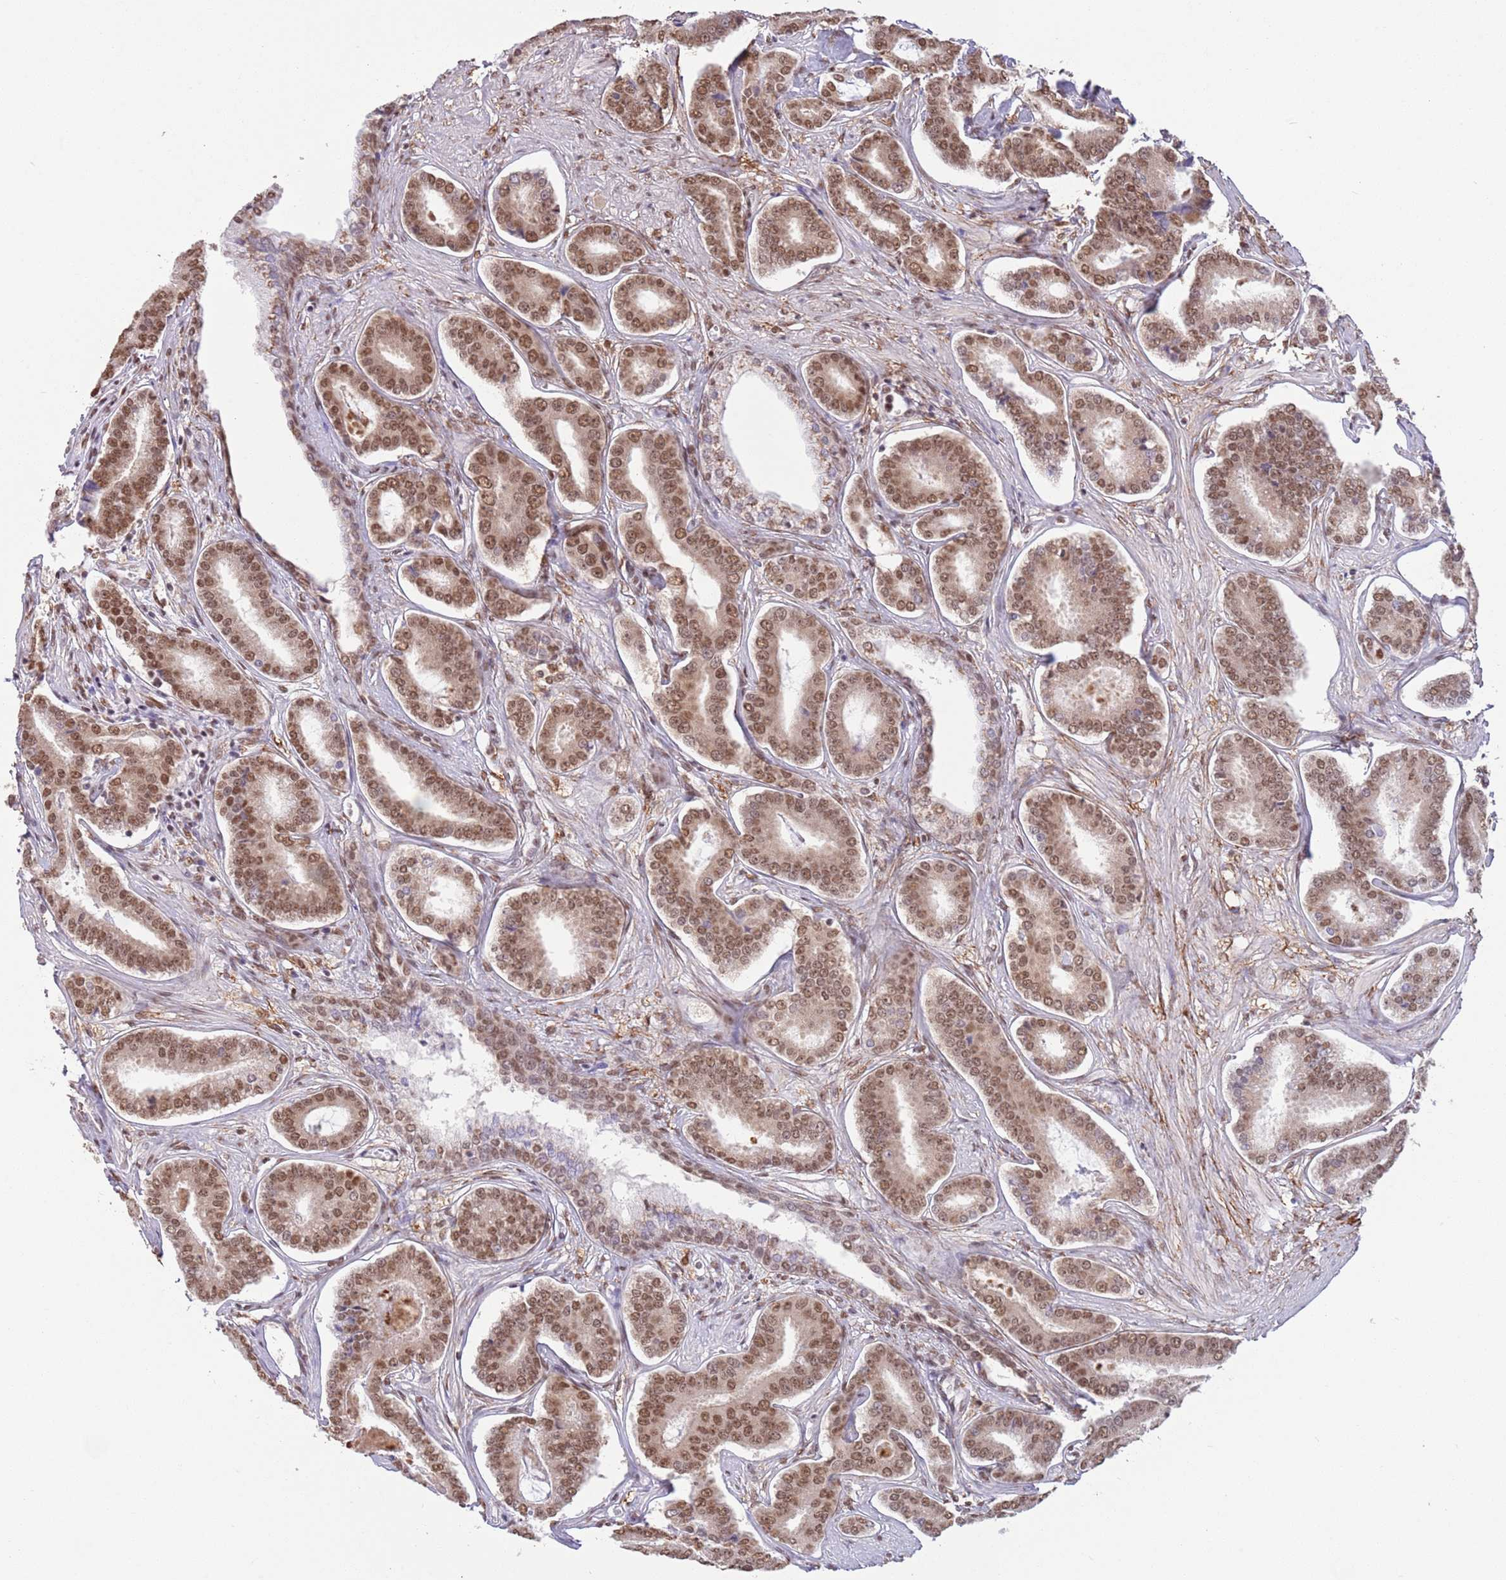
{"staining": {"intensity": "moderate", "quantity": ">75%", "location": "nuclear"}, "tissue": "prostate cancer", "cell_type": "Tumor cells", "image_type": "cancer", "snomed": [{"axis": "morphology", "description": "Adenocarcinoma, NOS"}, {"axis": "topography", "description": "Prostate and seminal vesicle, NOS"}], "caption": "Approximately >75% of tumor cells in human adenocarcinoma (prostate) display moderate nuclear protein expression as visualized by brown immunohistochemical staining.", "gene": "TRIM32", "patient": {"sex": "male", "age": 76}}